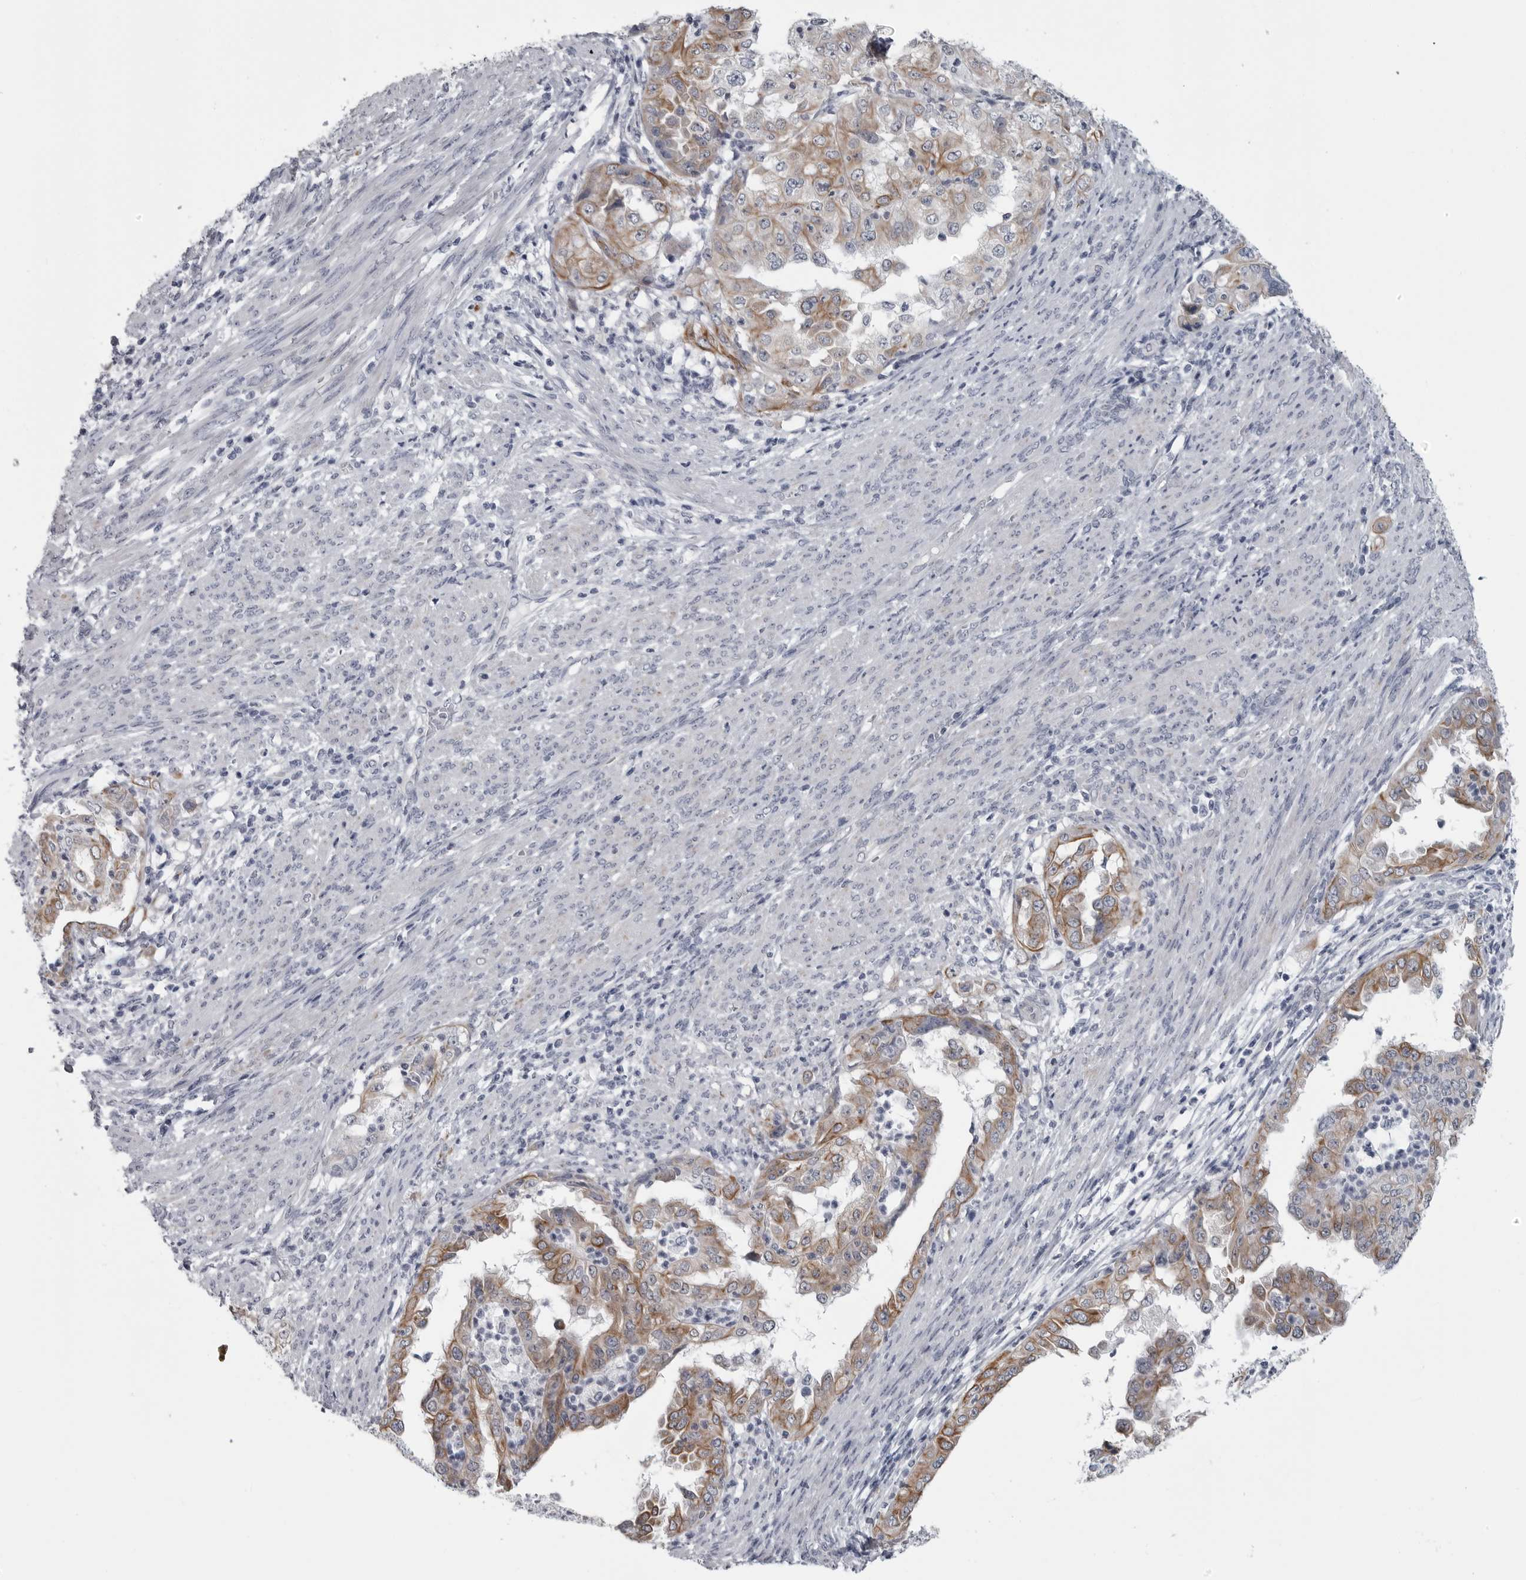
{"staining": {"intensity": "moderate", "quantity": "25%-75%", "location": "cytoplasmic/membranous"}, "tissue": "endometrial cancer", "cell_type": "Tumor cells", "image_type": "cancer", "snomed": [{"axis": "morphology", "description": "Adenocarcinoma, NOS"}, {"axis": "topography", "description": "Endometrium"}], "caption": "DAB immunohistochemical staining of endometrial cancer exhibits moderate cytoplasmic/membranous protein expression in about 25%-75% of tumor cells. (Brightfield microscopy of DAB IHC at high magnification).", "gene": "MYOC", "patient": {"sex": "female", "age": 85}}